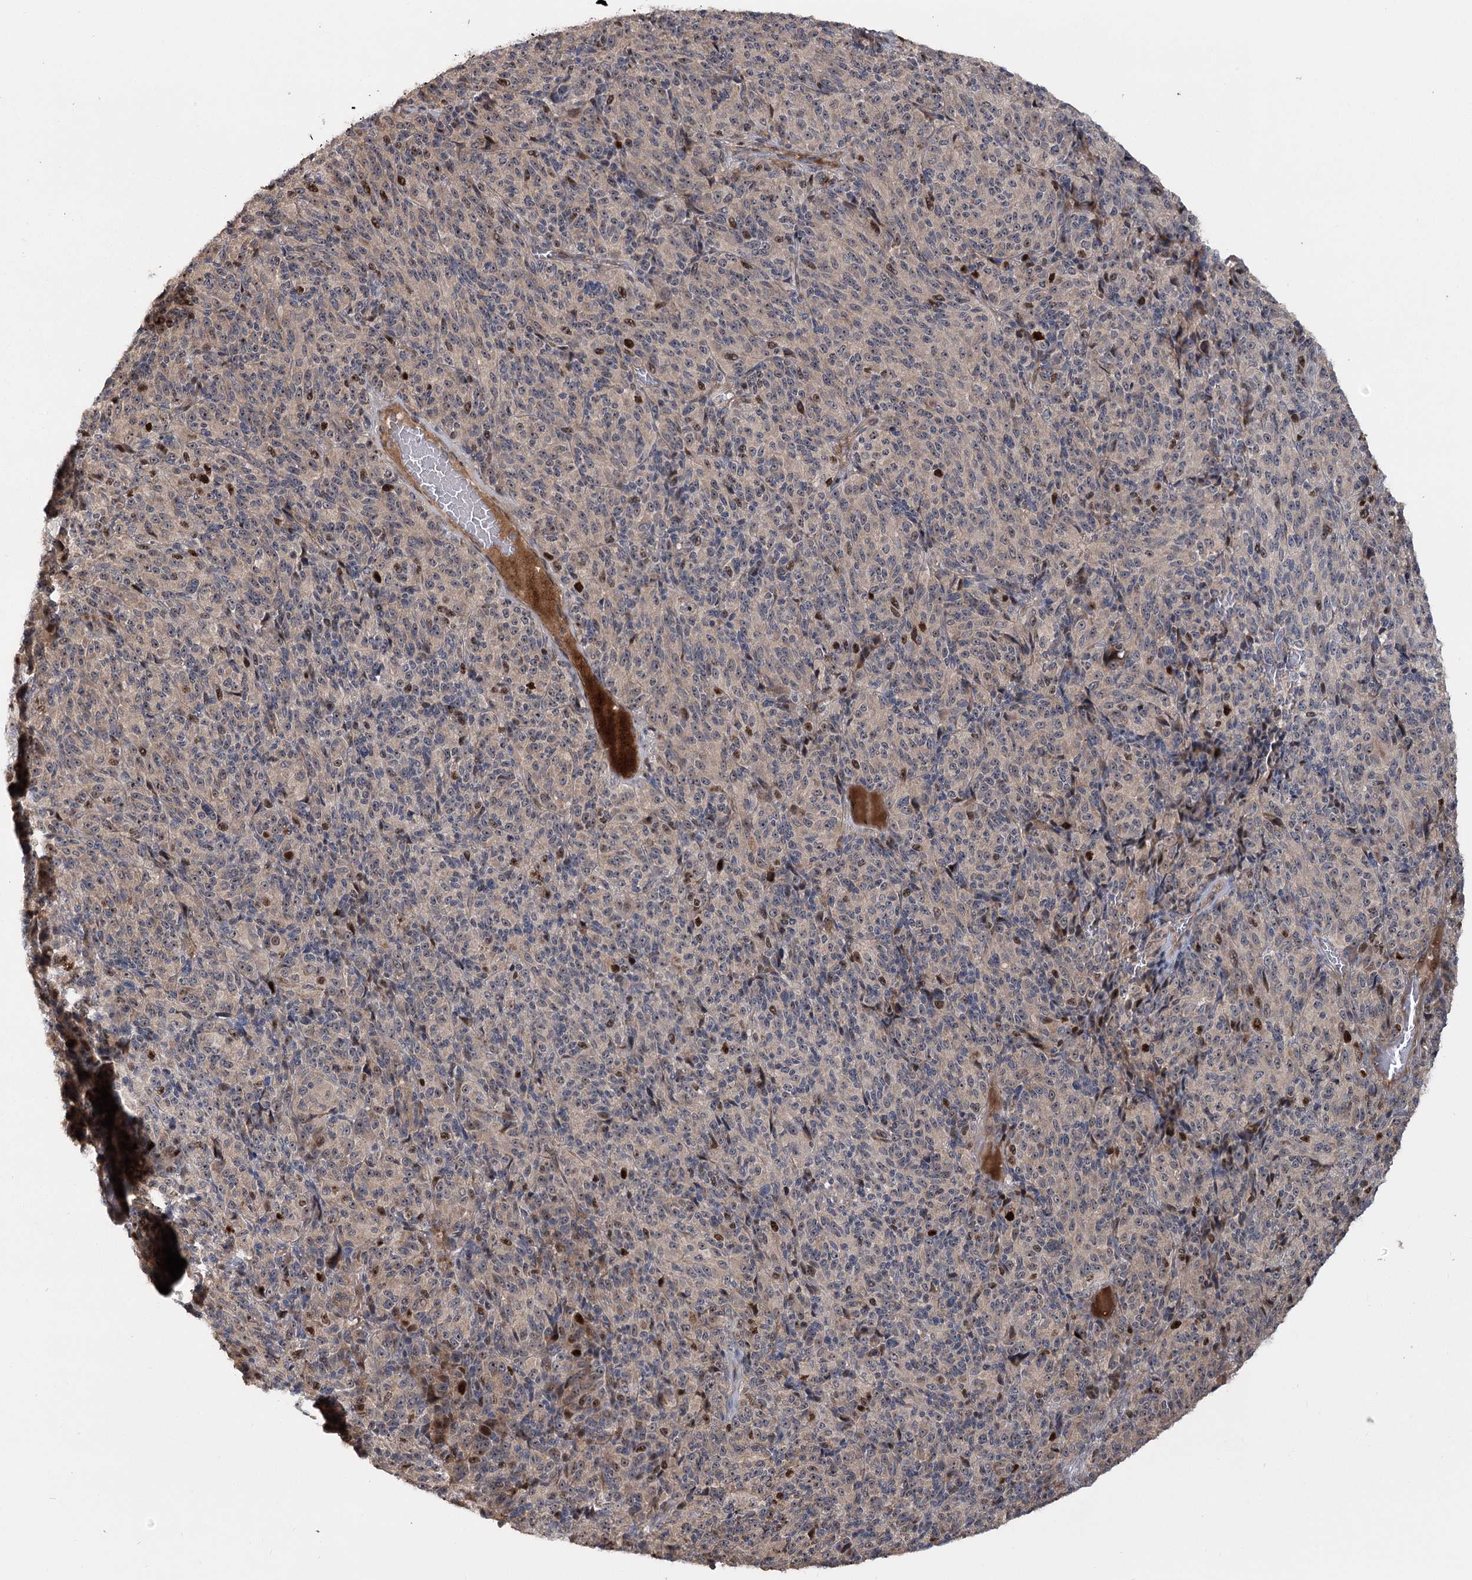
{"staining": {"intensity": "moderate", "quantity": "25%-75%", "location": "nuclear"}, "tissue": "melanoma", "cell_type": "Tumor cells", "image_type": "cancer", "snomed": [{"axis": "morphology", "description": "Malignant melanoma, Metastatic site"}, {"axis": "topography", "description": "Brain"}], "caption": "Moderate nuclear staining is present in about 25%-75% of tumor cells in malignant melanoma (metastatic site).", "gene": "PIK3C2A", "patient": {"sex": "female", "age": 56}}